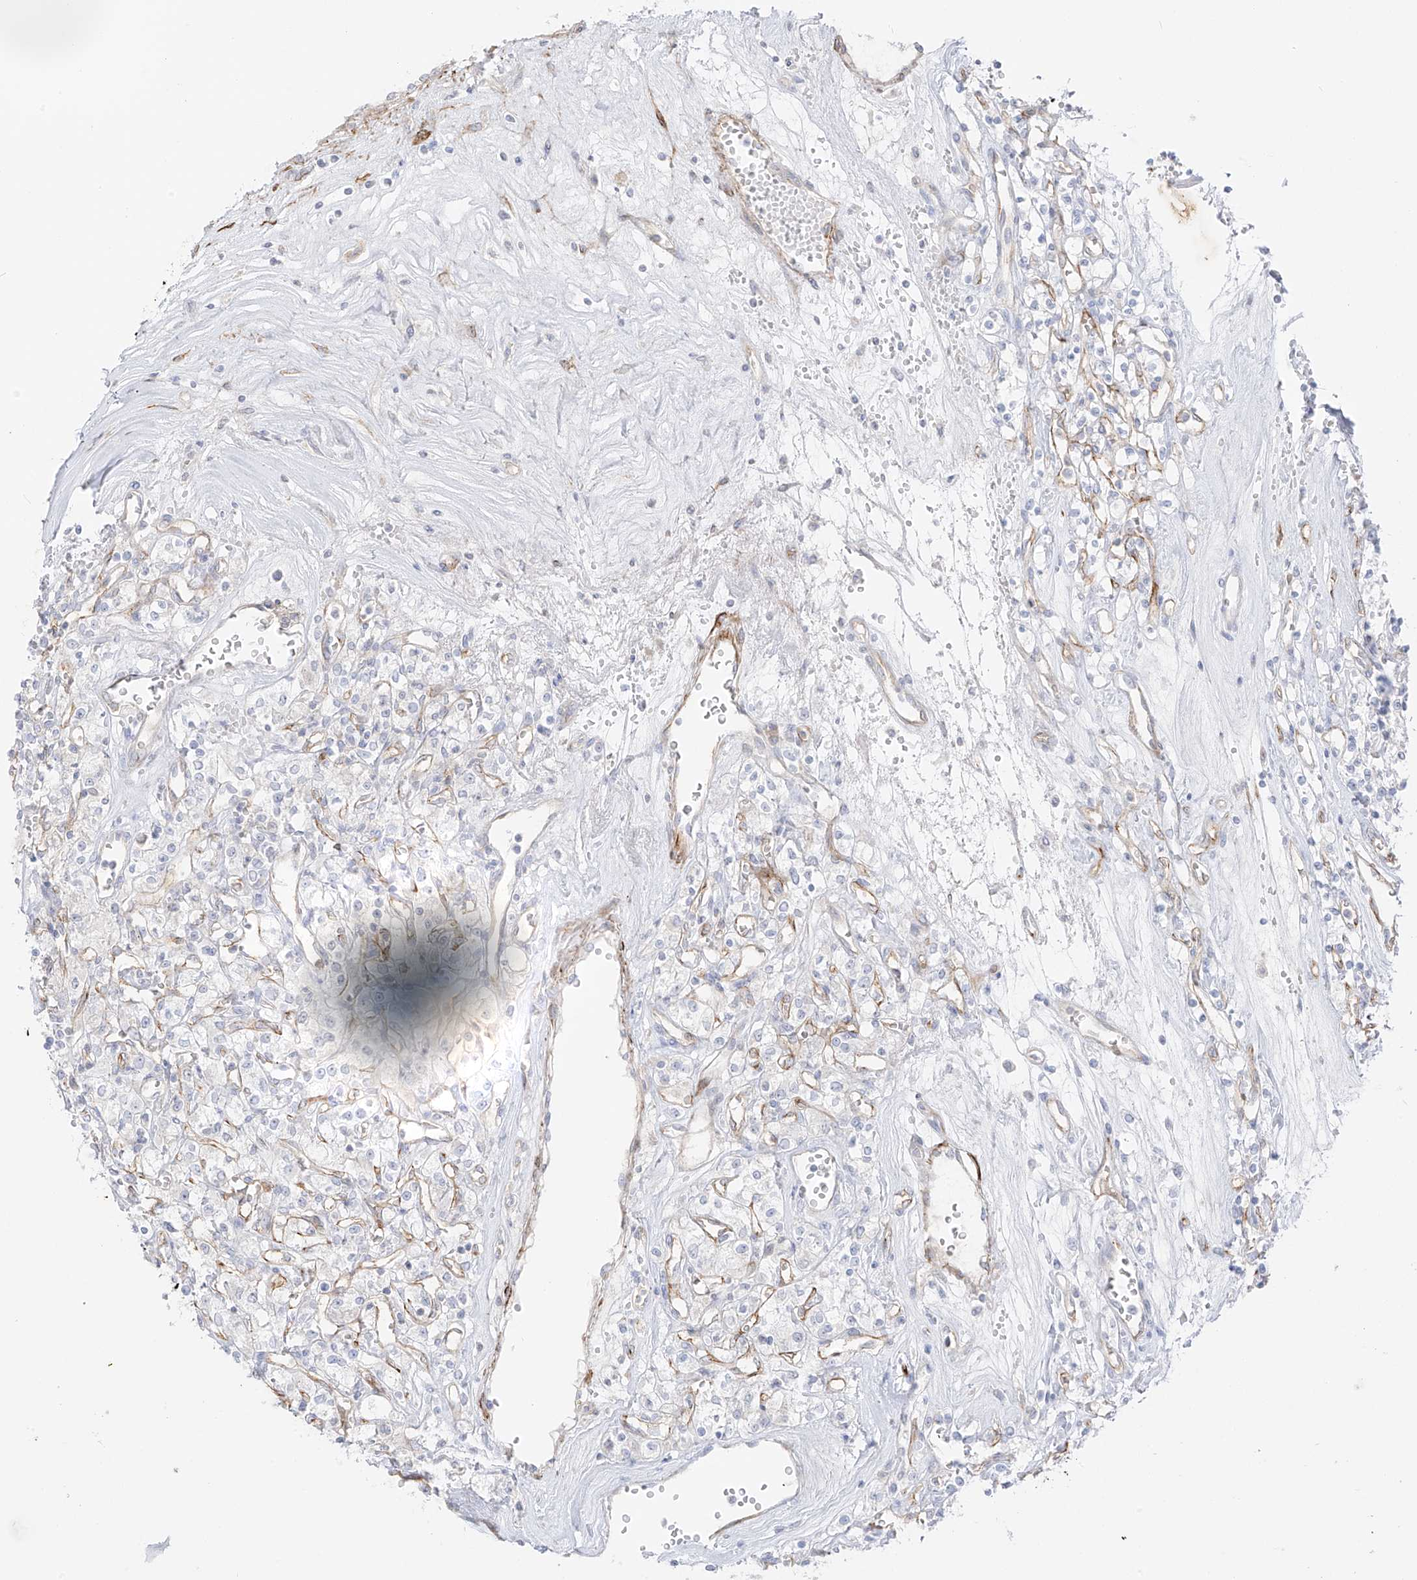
{"staining": {"intensity": "negative", "quantity": "none", "location": "none"}, "tissue": "renal cancer", "cell_type": "Tumor cells", "image_type": "cancer", "snomed": [{"axis": "morphology", "description": "Adenocarcinoma, NOS"}, {"axis": "topography", "description": "Kidney"}], "caption": "Immunohistochemistry (IHC) of human renal cancer (adenocarcinoma) displays no staining in tumor cells.", "gene": "C11orf87", "patient": {"sex": "female", "age": 59}}